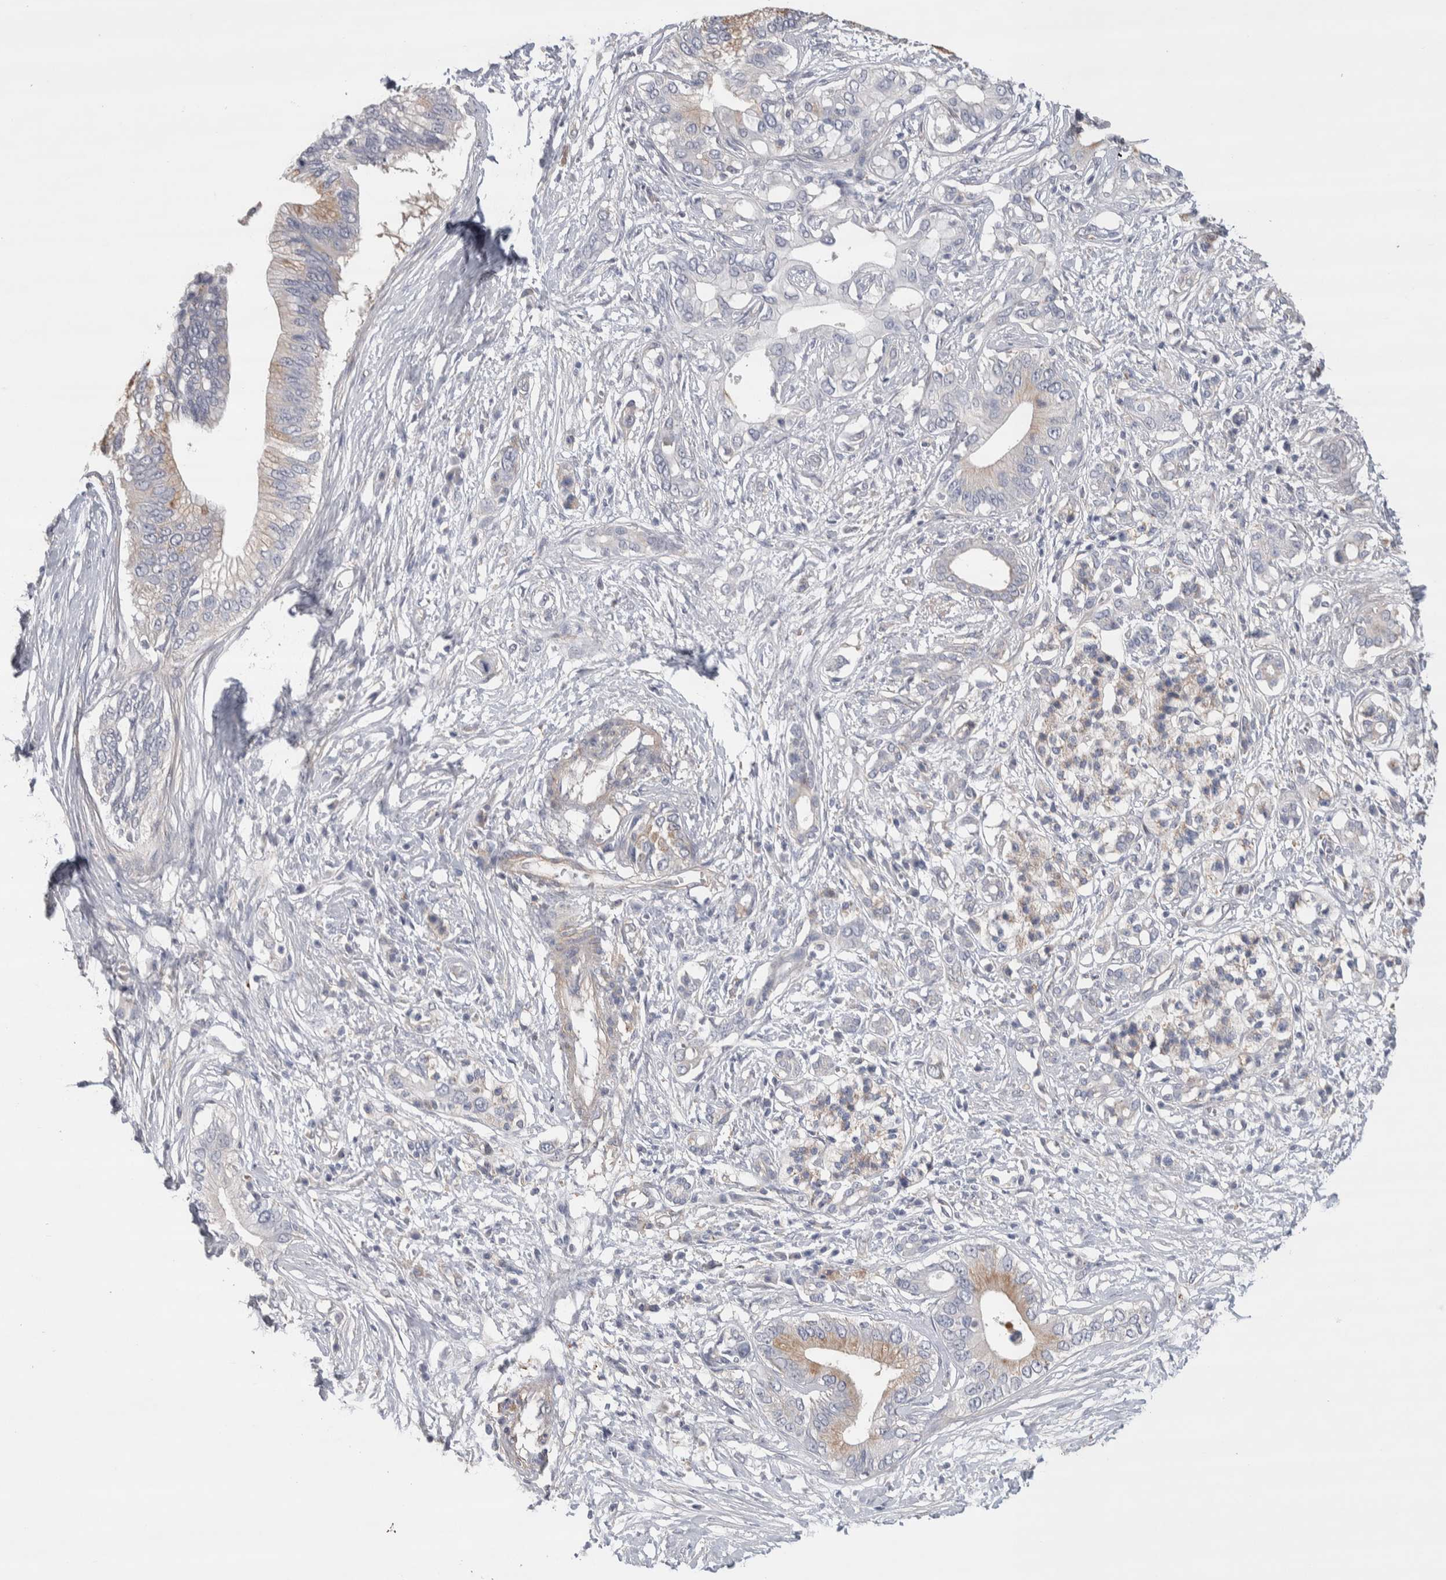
{"staining": {"intensity": "weak", "quantity": "<25%", "location": "cytoplasmic/membranous"}, "tissue": "pancreatic cancer", "cell_type": "Tumor cells", "image_type": "cancer", "snomed": [{"axis": "morphology", "description": "Normal tissue, NOS"}, {"axis": "morphology", "description": "Adenocarcinoma, NOS"}, {"axis": "topography", "description": "Pancreas"}, {"axis": "topography", "description": "Peripheral nerve tissue"}], "caption": "Tumor cells are negative for brown protein staining in adenocarcinoma (pancreatic).", "gene": "GCNA", "patient": {"sex": "male", "age": 59}}